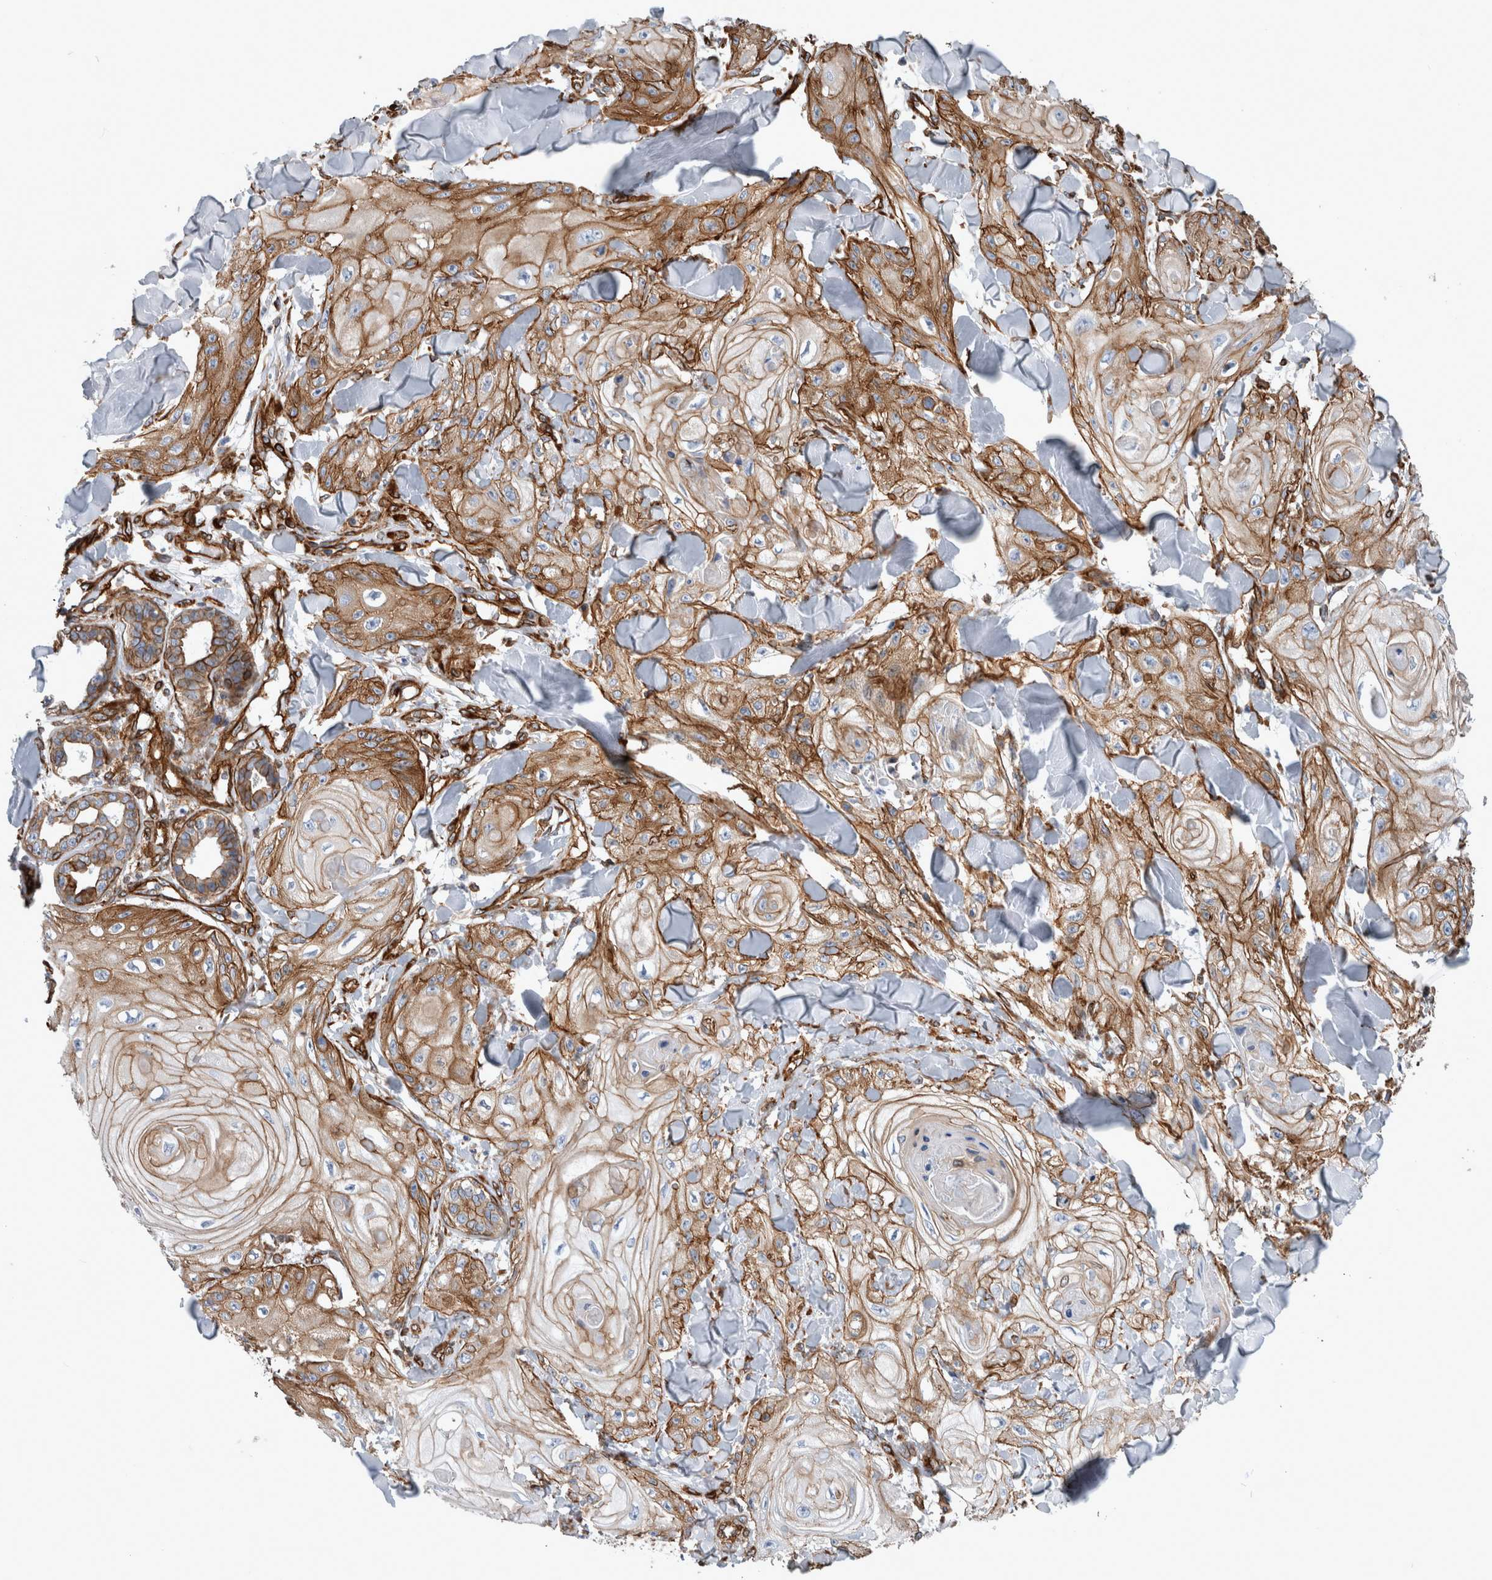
{"staining": {"intensity": "strong", "quantity": ">75%", "location": "cytoplasmic/membranous"}, "tissue": "skin cancer", "cell_type": "Tumor cells", "image_type": "cancer", "snomed": [{"axis": "morphology", "description": "Squamous cell carcinoma, NOS"}, {"axis": "topography", "description": "Skin"}], "caption": "A histopathology image of skin cancer (squamous cell carcinoma) stained for a protein displays strong cytoplasmic/membranous brown staining in tumor cells.", "gene": "PLEC", "patient": {"sex": "male", "age": 74}}